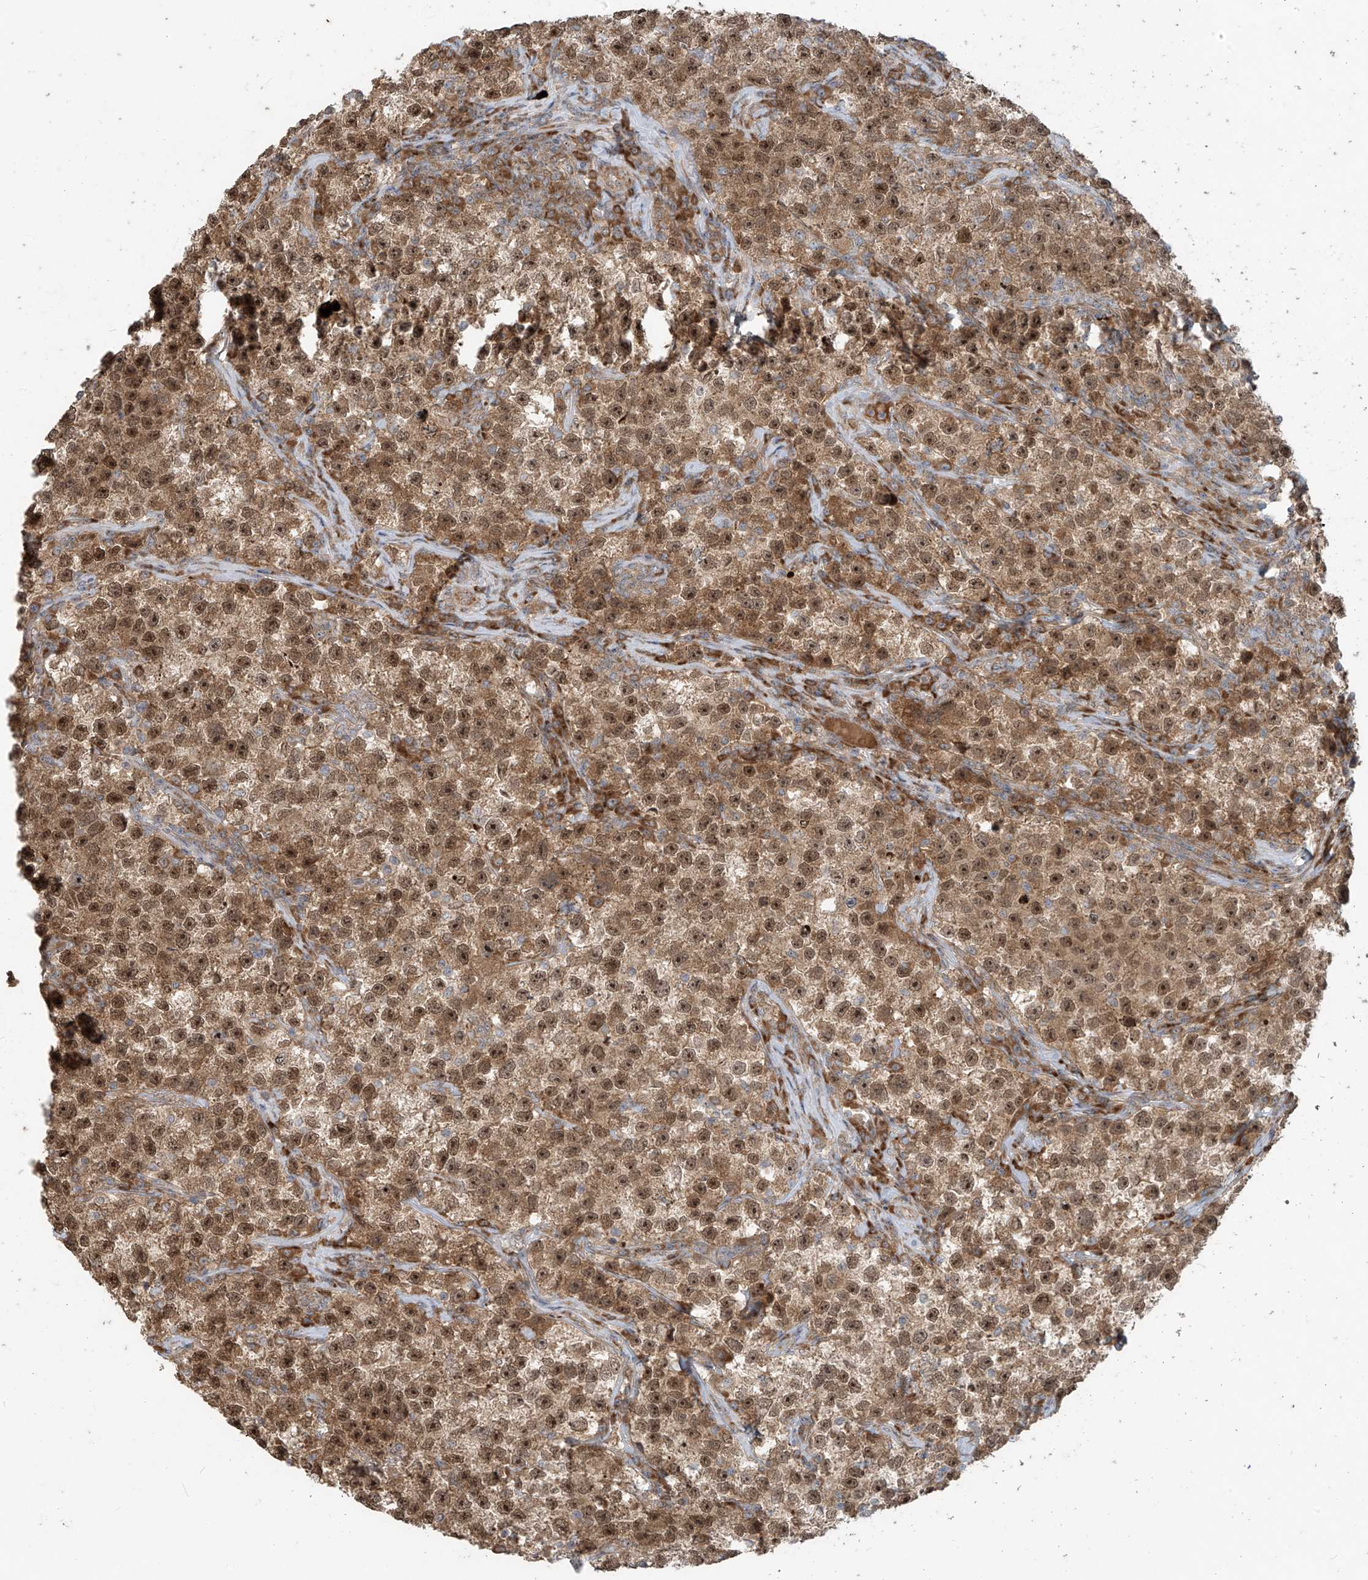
{"staining": {"intensity": "moderate", "quantity": ">75%", "location": "cytoplasmic/membranous,nuclear"}, "tissue": "testis cancer", "cell_type": "Tumor cells", "image_type": "cancer", "snomed": [{"axis": "morphology", "description": "Seminoma, NOS"}, {"axis": "topography", "description": "Testis"}], "caption": "Human seminoma (testis) stained with a protein marker demonstrates moderate staining in tumor cells.", "gene": "KATNIP", "patient": {"sex": "male", "age": 22}}